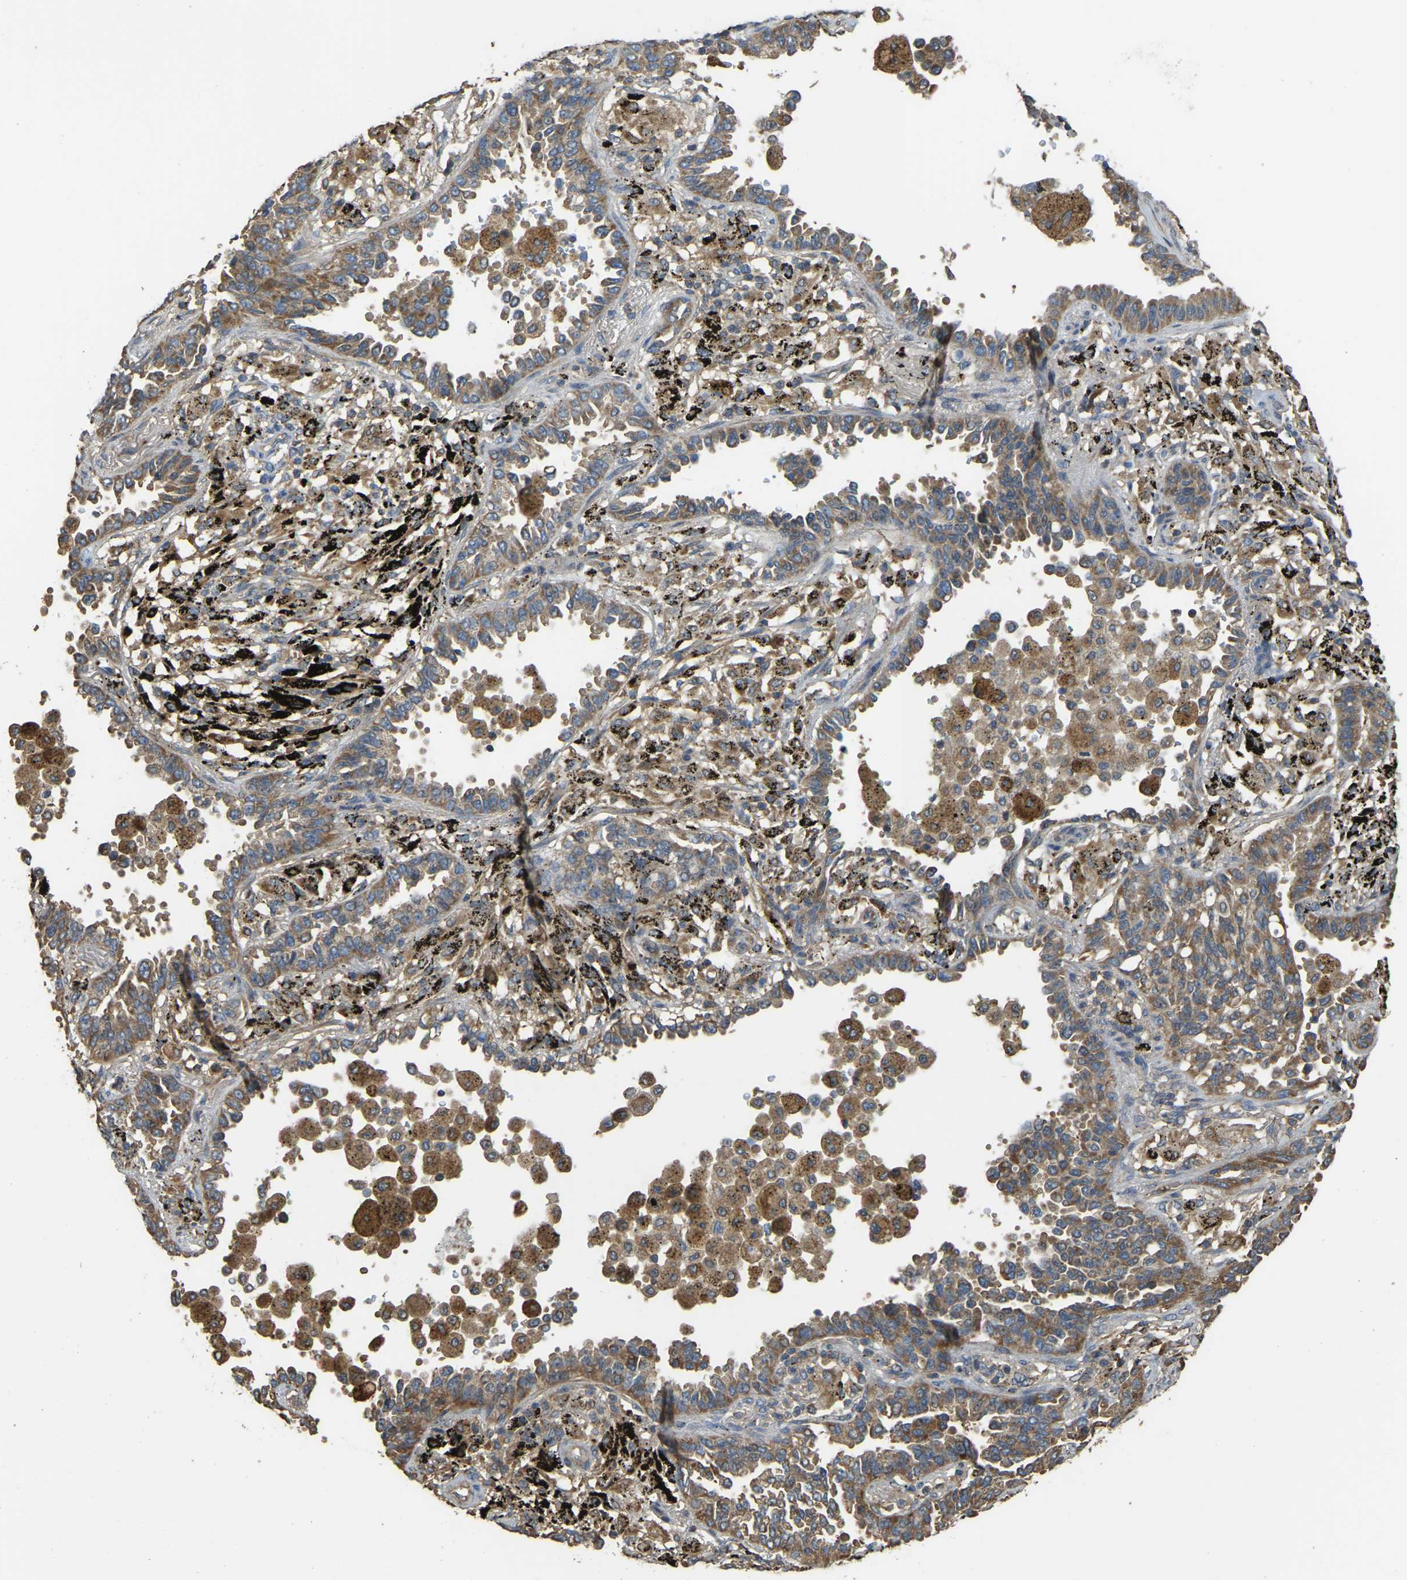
{"staining": {"intensity": "moderate", "quantity": ">75%", "location": "cytoplasmic/membranous"}, "tissue": "lung cancer", "cell_type": "Tumor cells", "image_type": "cancer", "snomed": [{"axis": "morphology", "description": "Normal tissue, NOS"}, {"axis": "morphology", "description": "Adenocarcinoma, NOS"}, {"axis": "topography", "description": "Lung"}], "caption": "Adenocarcinoma (lung) stained with a protein marker displays moderate staining in tumor cells.", "gene": "GNG2", "patient": {"sex": "male", "age": 59}}